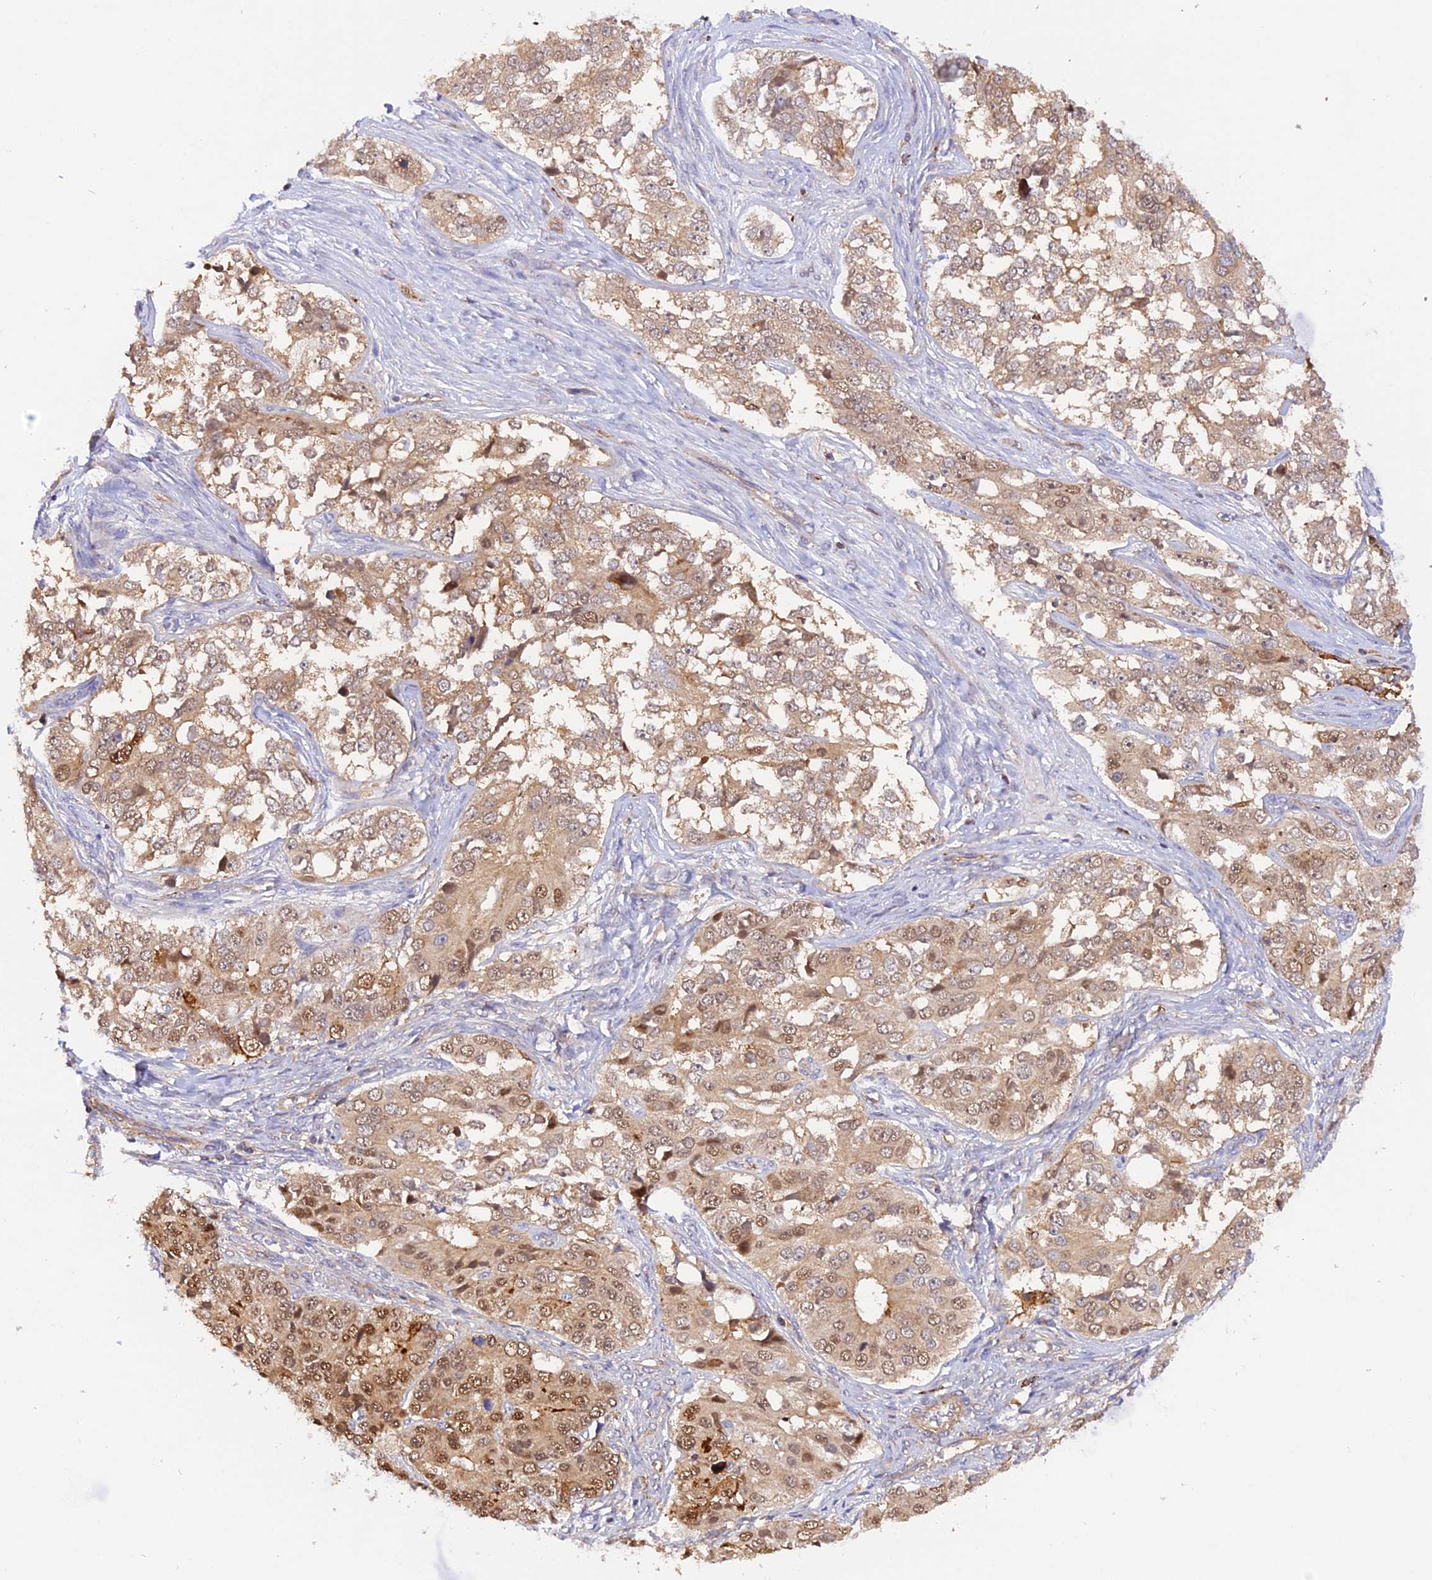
{"staining": {"intensity": "moderate", "quantity": "25%-75%", "location": "nuclear"}, "tissue": "ovarian cancer", "cell_type": "Tumor cells", "image_type": "cancer", "snomed": [{"axis": "morphology", "description": "Carcinoma, endometroid"}, {"axis": "topography", "description": "Ovary"}], "caption": "Protein analysis of ovarian endometroid carcinoma tissue shows moderate nuclear expression in about 25%-75% of tumor cells.", "gene": "C5orf22", "patient": {"sex": "female", "age": 51}}